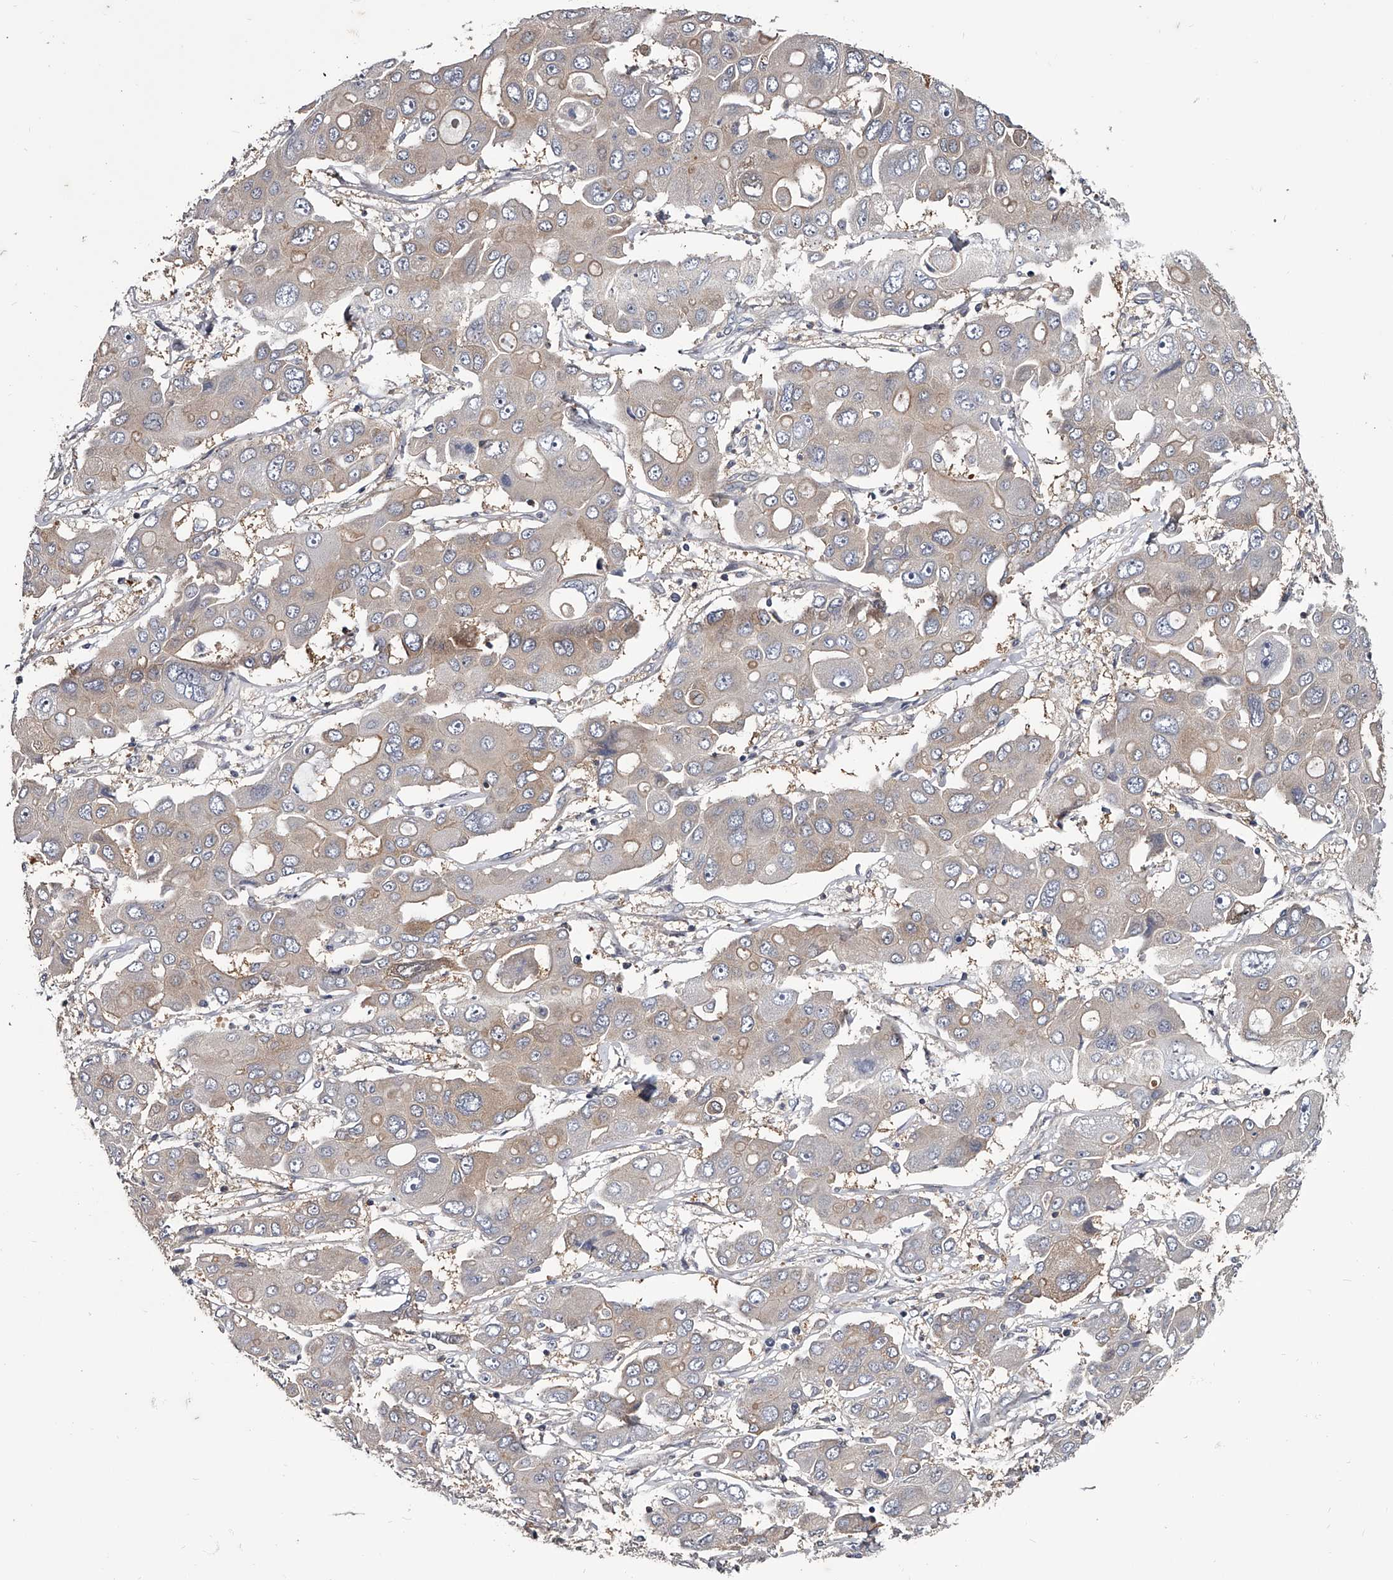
{"staining": {"intensity": "negative", "quantity": "none", "location": "none"}, "tissue": "liver cancer", "cell_type": "Tumor cells", "image_type": "cancer", "snomed": [{"axis": "morphology", "description": "Cholangiocarcinoma"}, {"axis": "topography", "description": "Liver"}], "caption": "Liver cholangiocarcinoma stained for a protein using immunohistochemistry reveals no positivity tumor cells.", "gene": "GAPVD1", "patient": {"sex": "male", "age": 67}}